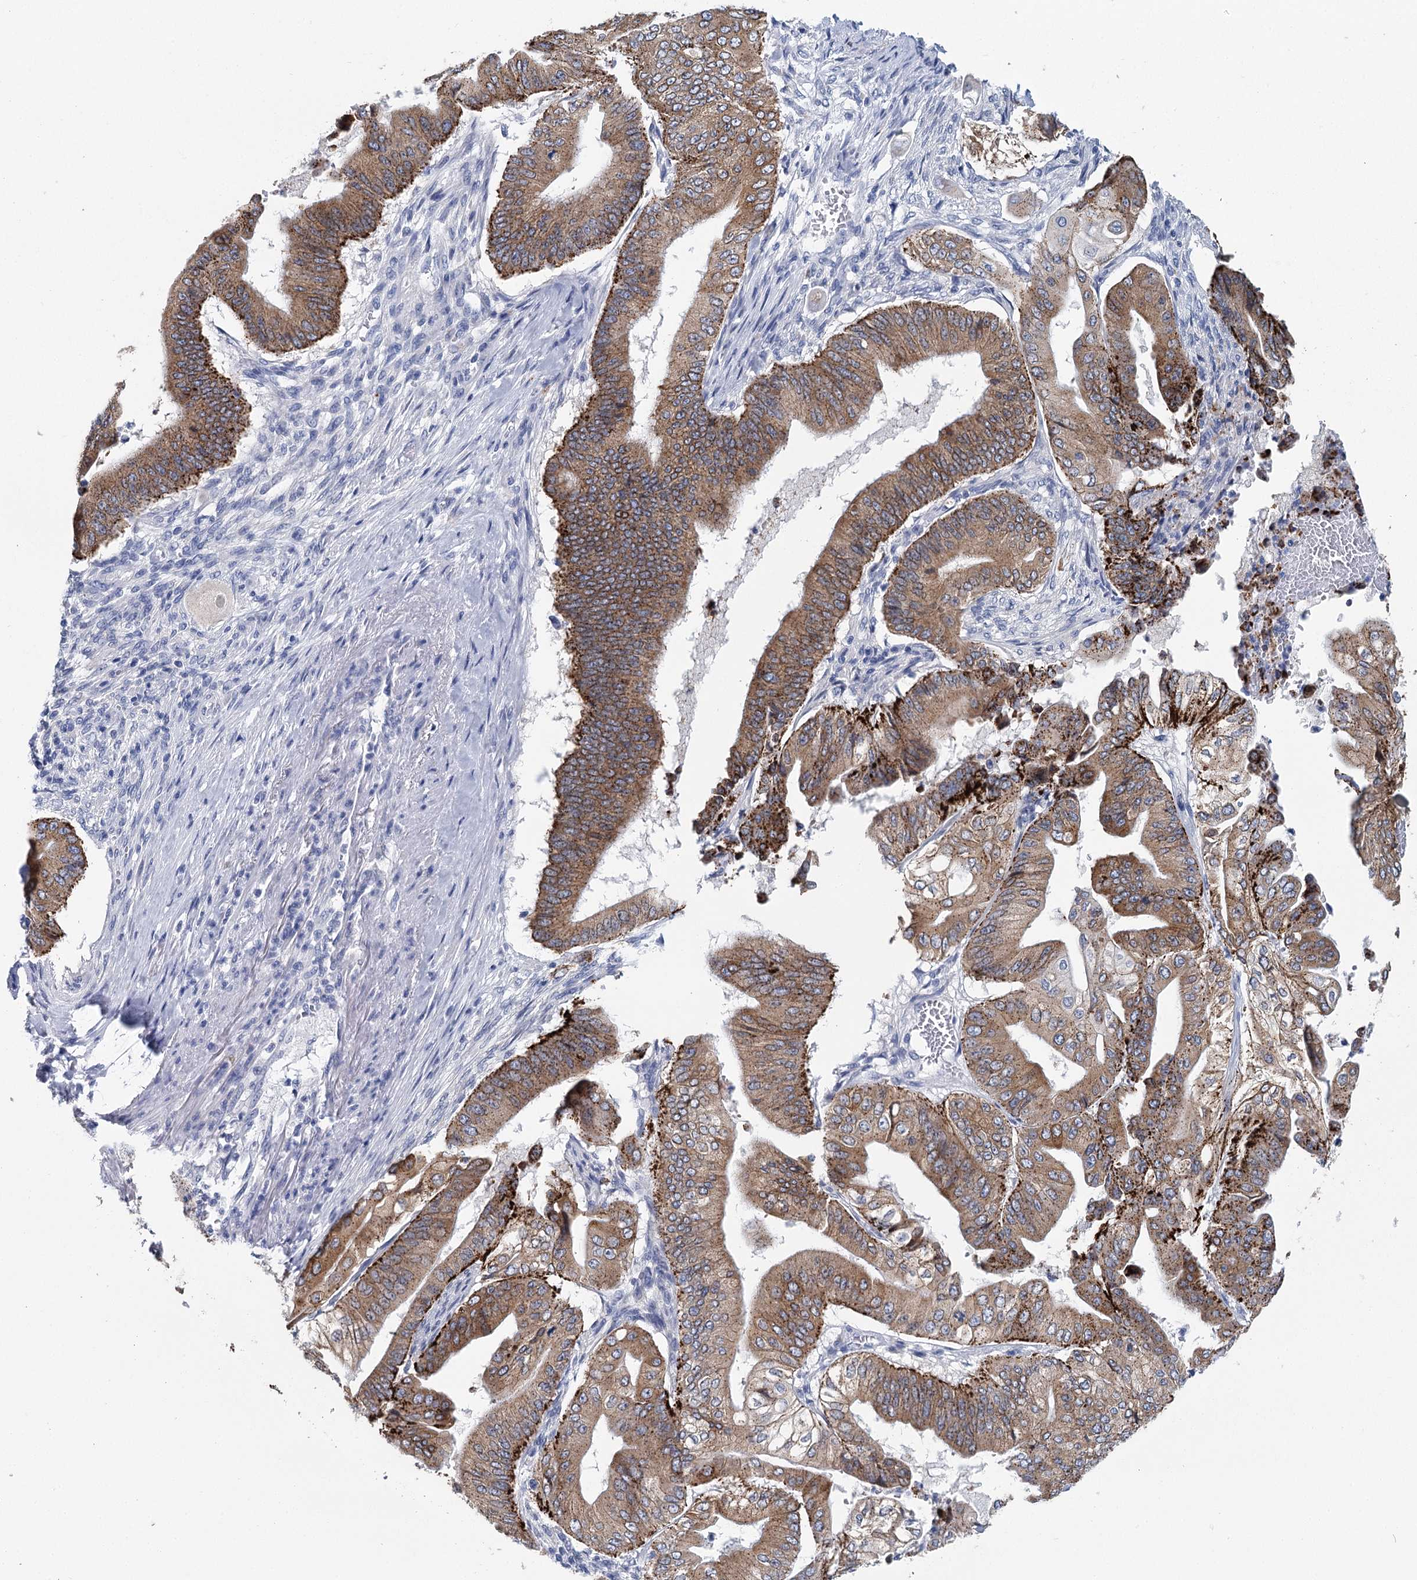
{"staining": {"intensity": "strong", "quantity": "25%-75%", "location": "cytoplasmic/membranous"}, "tissue": "pancreatic cancer", "cell_type": "Tumor cells", "image_type": "cancer", "snomed": [{"axis": "morphology", "description": "Adenocarcinoma, NOS"}, {"axis": "topography", "description": "Pancreas"}], "caption": "Immunohistochemical staining of human pancreatic cancer exhibits high levels of strong cytoplasmic/membranous expression in about 25%-75% of tumor cells.", "gene": "METTL7B", "patient": {"sex": "female", "age": 77}}